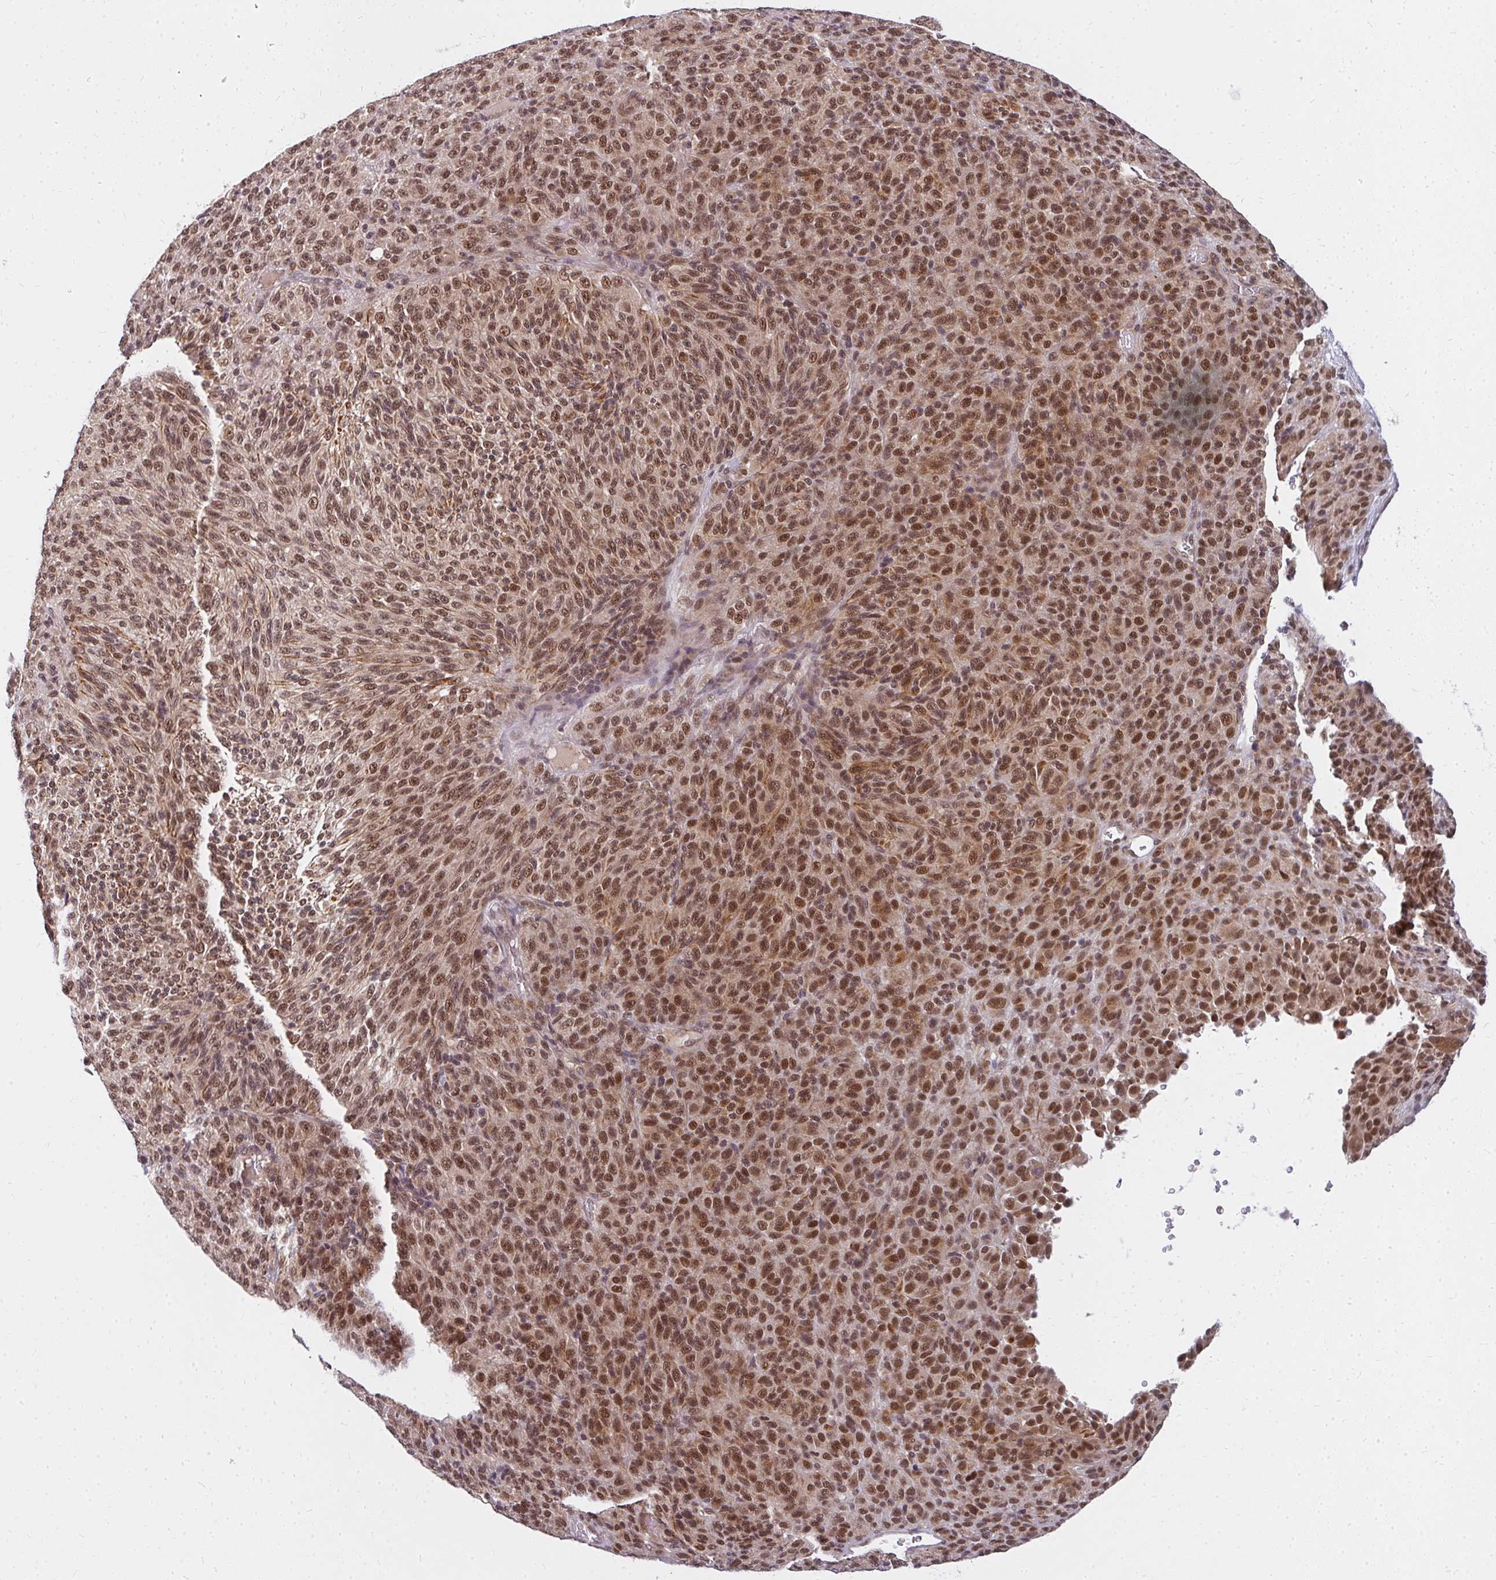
{"staining": {"intensity": "moderate", "quantity": ">75%", "location": "nuclear"}, "tissue": "melanoma", "cell_type": "Tumor cells", "image_type": "cancer", "snomed": [{"axis": "morphology", "description": "Malignant melanoma, Metastatic site"}, {"axis": "topography", "description": "Brain"}], "caption": "DAB (3,3'-diaminobenzidine) immunohistochemical staining of malignant melanoma (metastatic site) reveals moderate nuclear protein expression in about >75% of tumor cells.", "gene": "GTF3C6", "patient": {"sex": "female", "age": 56}}